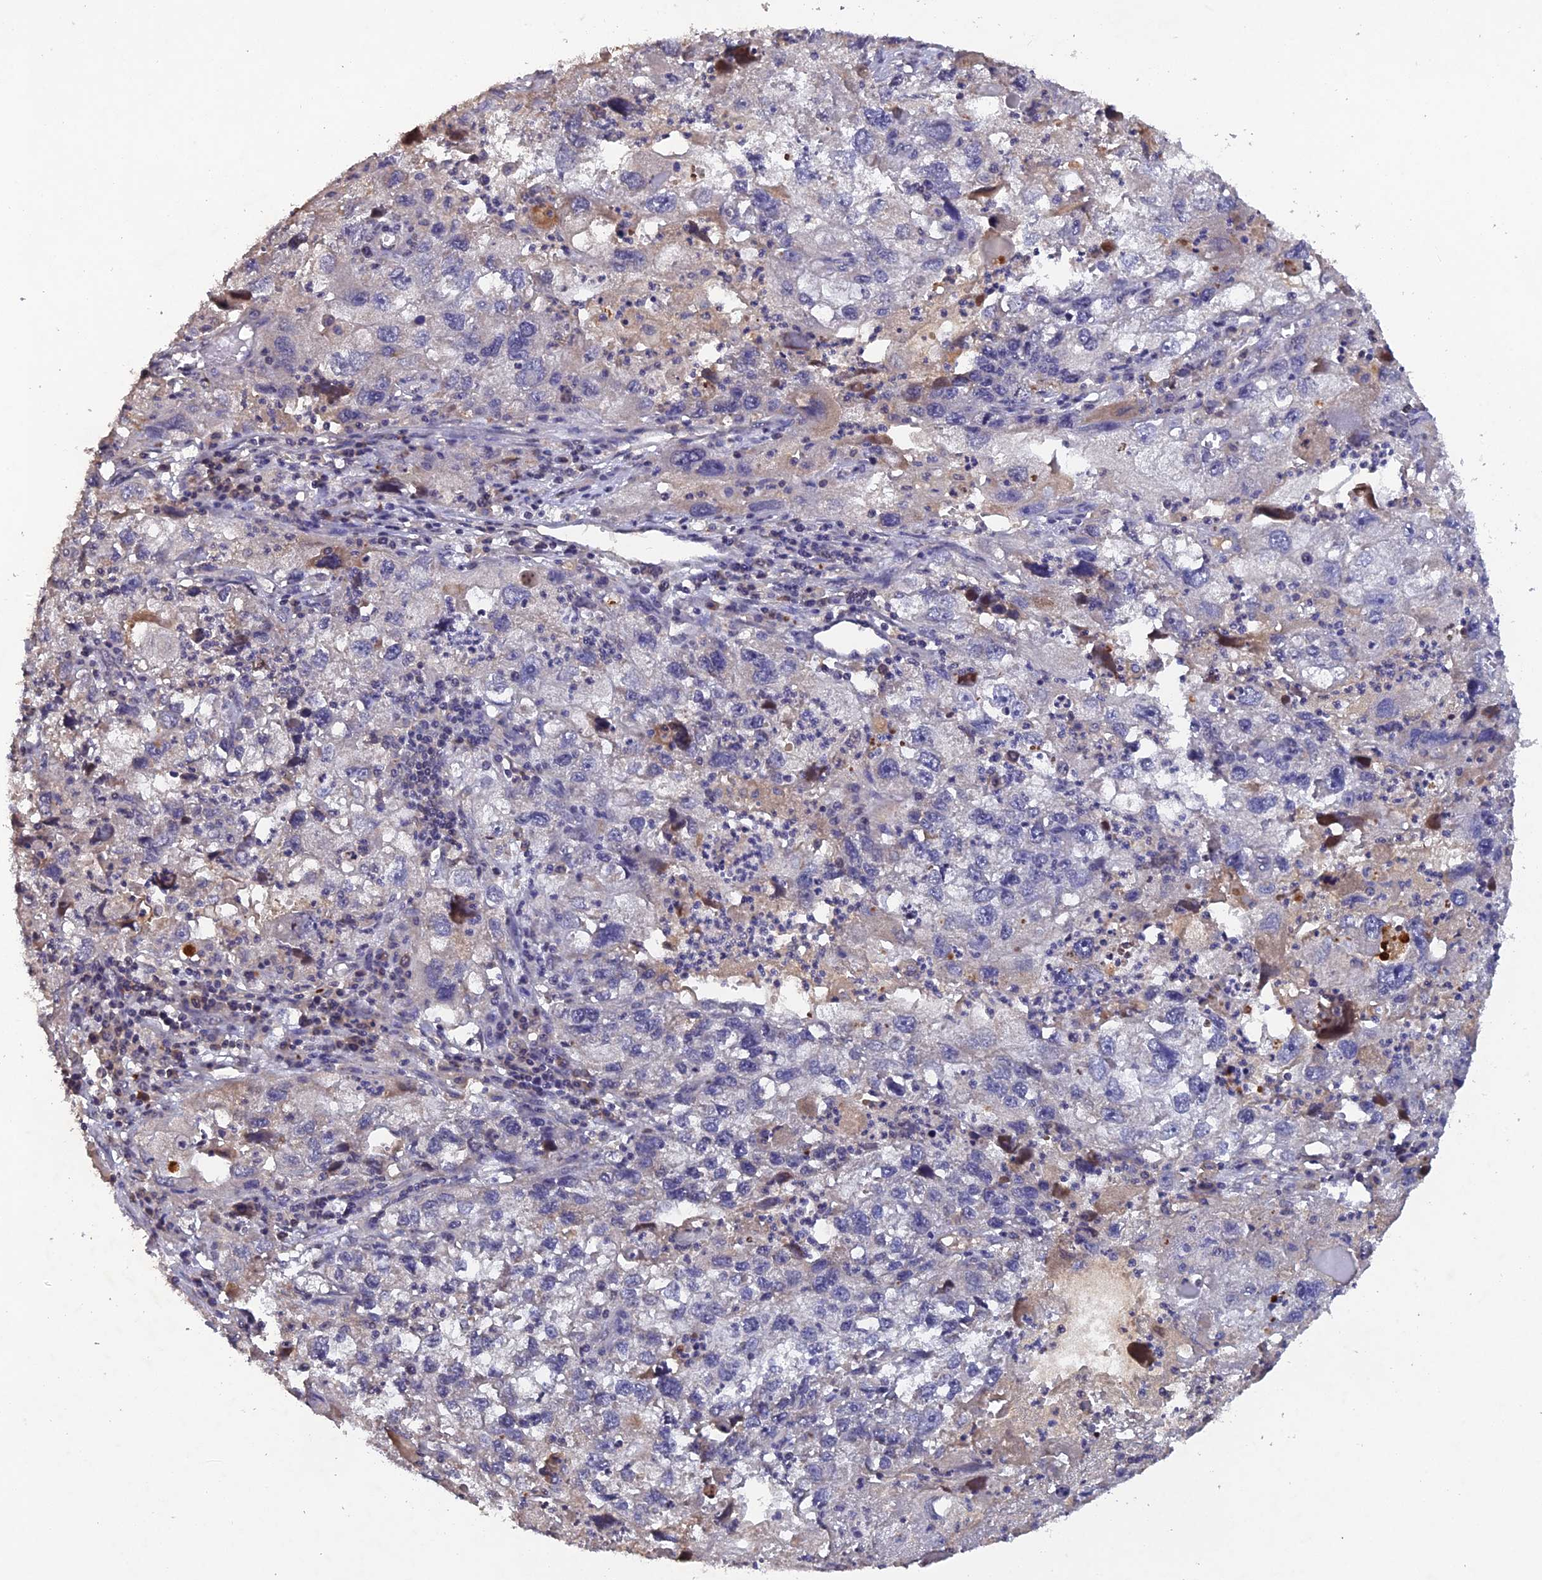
{"staining": {"intensity": "negative", "quantity": "none", "location": "none"}, "tissue": "endometrial cancer", "cell_type": "Tumor cells", "image_type": "cancer", "snomed": [{"axis": "morphology", "description": "Adenocarcinoma, NOS"}, {"axis": "topography", "description": "Endometrium"}], "caption": "This is a image of IHC staining of endometrial cancer (adenocarcinoma), which shows no positivity in tumor cells.", "gene": "SLC39A13", "patient": {"sex": "female", "age": 49}}